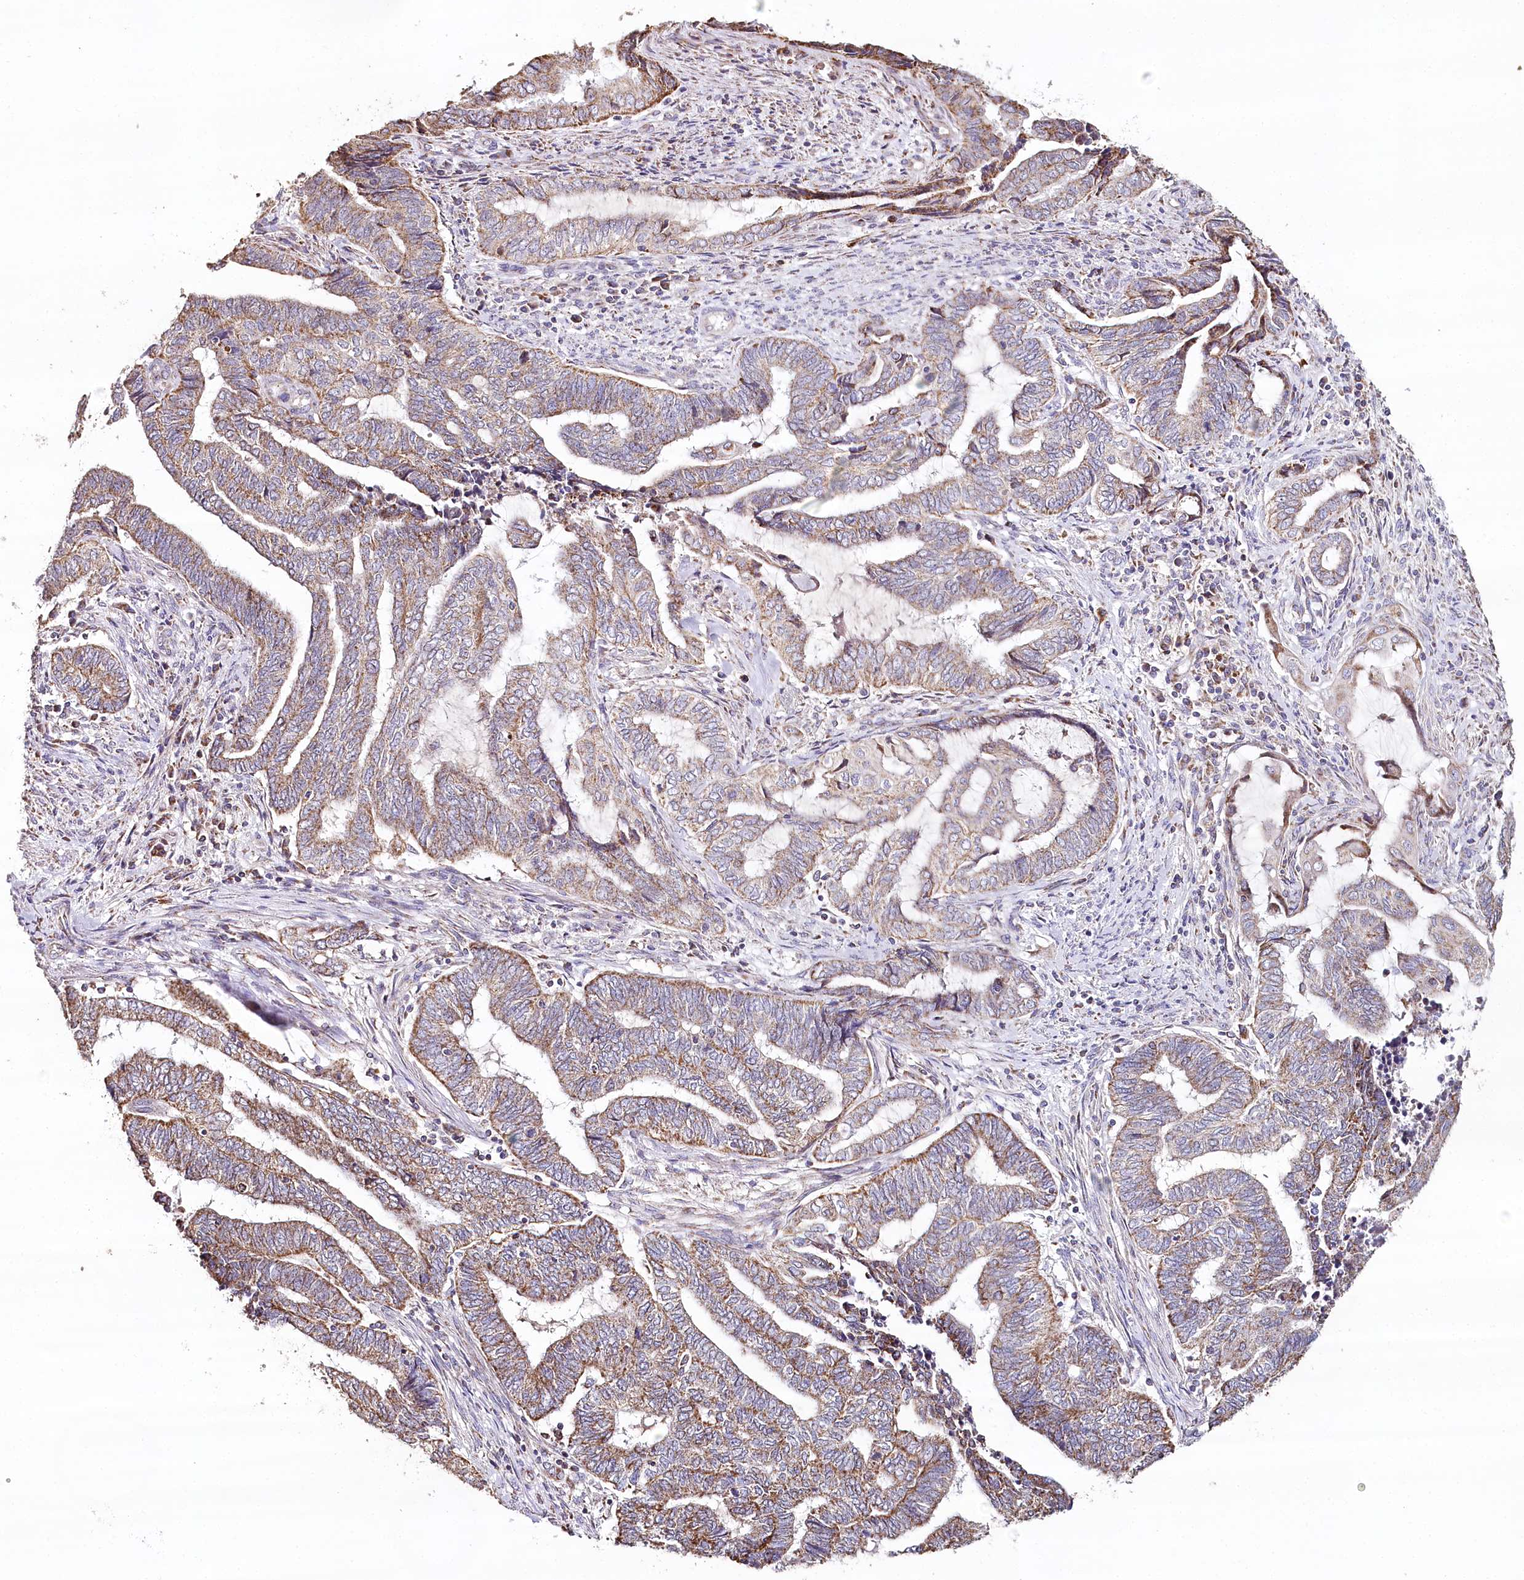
{"staining": {"intensity": "moderate", "quantity": ">75%", "location": "cytoplasmic/membranous"}, "tissue": "endometrial cancer", "cell_type": "Tumor cells", "image_type": "cancer", "snomed": [{"axis": "morphology", "description": "Adenocarcinoma, NOS"}, {"axis": "topography", "description": "Uterus"}, {"axis": "topography", "description": "Endometrium"}], "caption": "Immunohistochemical staining of endometrial cancer (adenocarcinoma) demonstrates medium levels of moderate cytoplasmic/membranous protein positivity in approximately >75% of tumor cells.", "gene": "MMP25", "patient": {"sex": "female", "age": 70}}